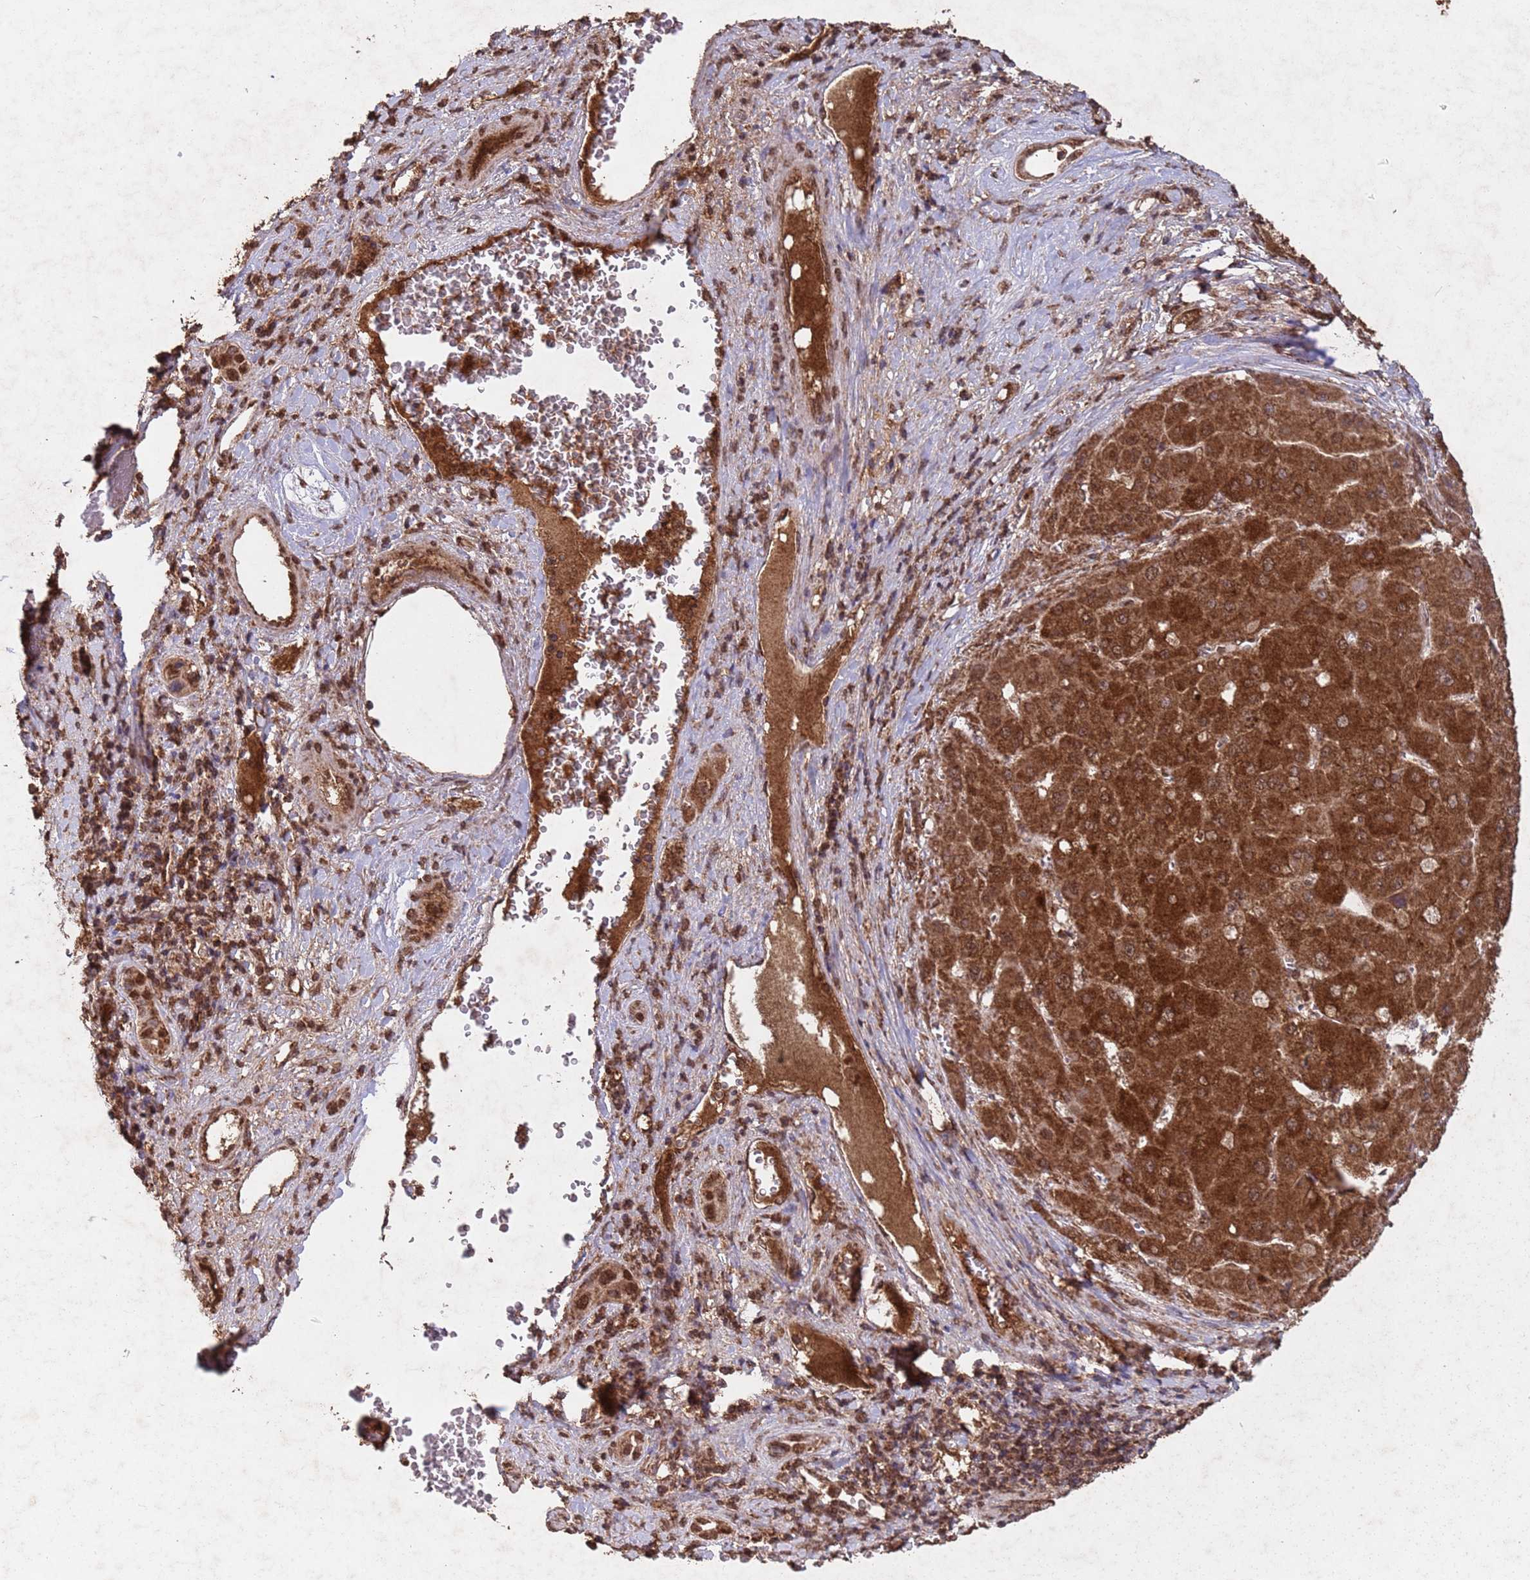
{"staining": {"intensity": "strong", "quantity": ">75%", "location": "cytoplasmic/membranous,nuclear"}, "tissue": "liver cancer", "cell_type": "Tumor cells", "image_type": "cancer", "snomed": [{"axis": "morphology", "description": "Carcinoma, Hepatocellular, NOS"}, {"axis": "topography", "description": "Liver"}], "caption": "The immunohistochemical stain labels strong cytoplasmic/membranous and nuclear expression in tumor cells of hepatocellular carcinoma (liver) tissue.", "gene": "HDAC10", "patient": {"sex": "female", "age": 73}}